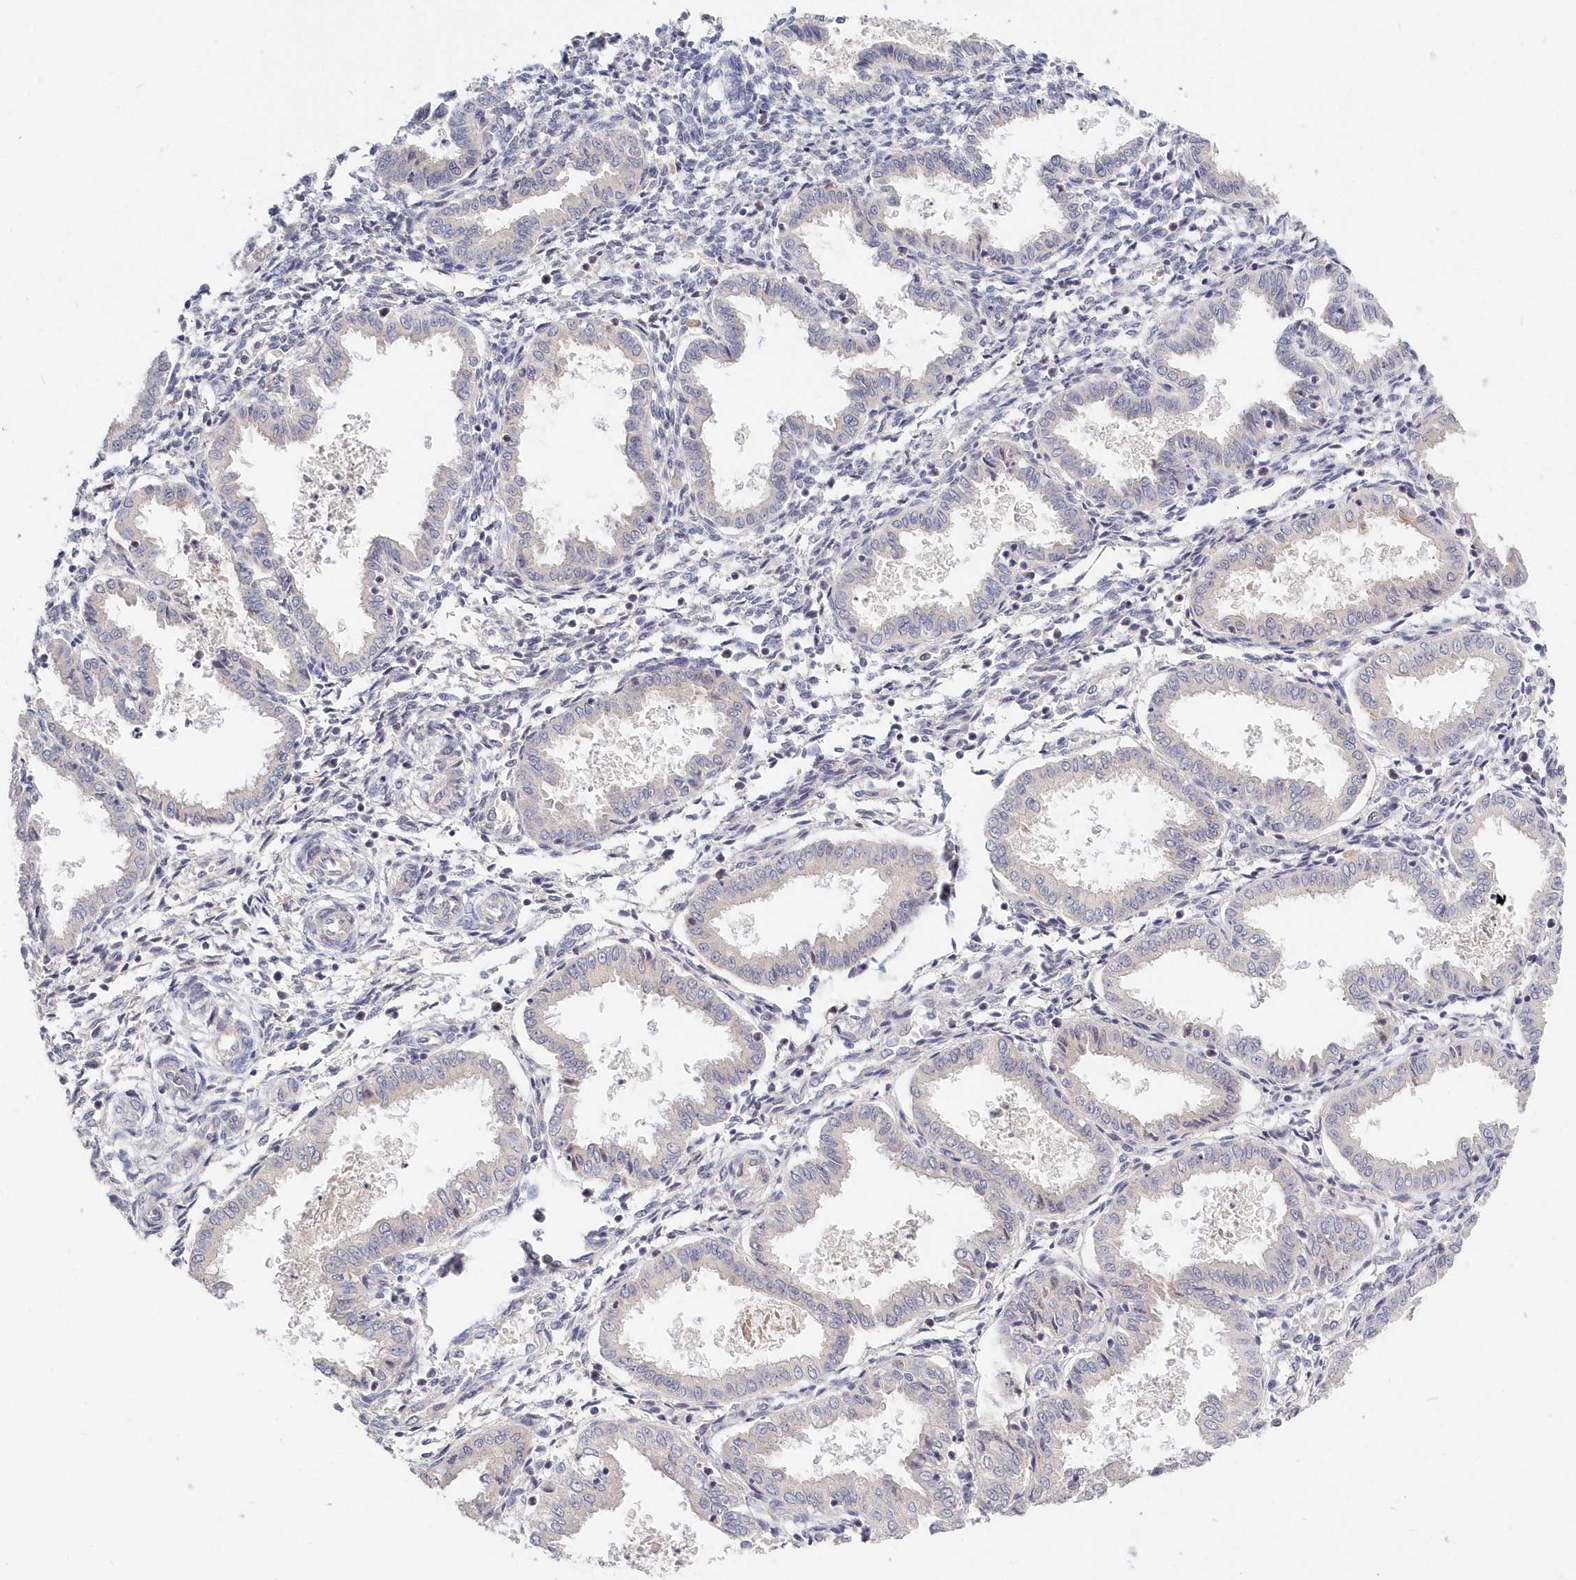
{"staining": {"intensity": "negative", "quantity": "none", "location": "none"}, "tissue": "endometrium", "cell_type": "Cells in endometrial stroma", "image_type": "normal", "snomed": [{"axis": "morphology", "description": "Normal tissue, NOS"}, {"axis": "topography", "description": "Endometrium"}], "caption": "Image shows no protein positivity in cells in endometrial stroma of unremarkable endometrium. The staining is performed using DAB brown chromogen with nuclei counter-stained in using hematoxylin.", "gene": "KATNA1", "patient": {"sex": "female", "age": 33}}